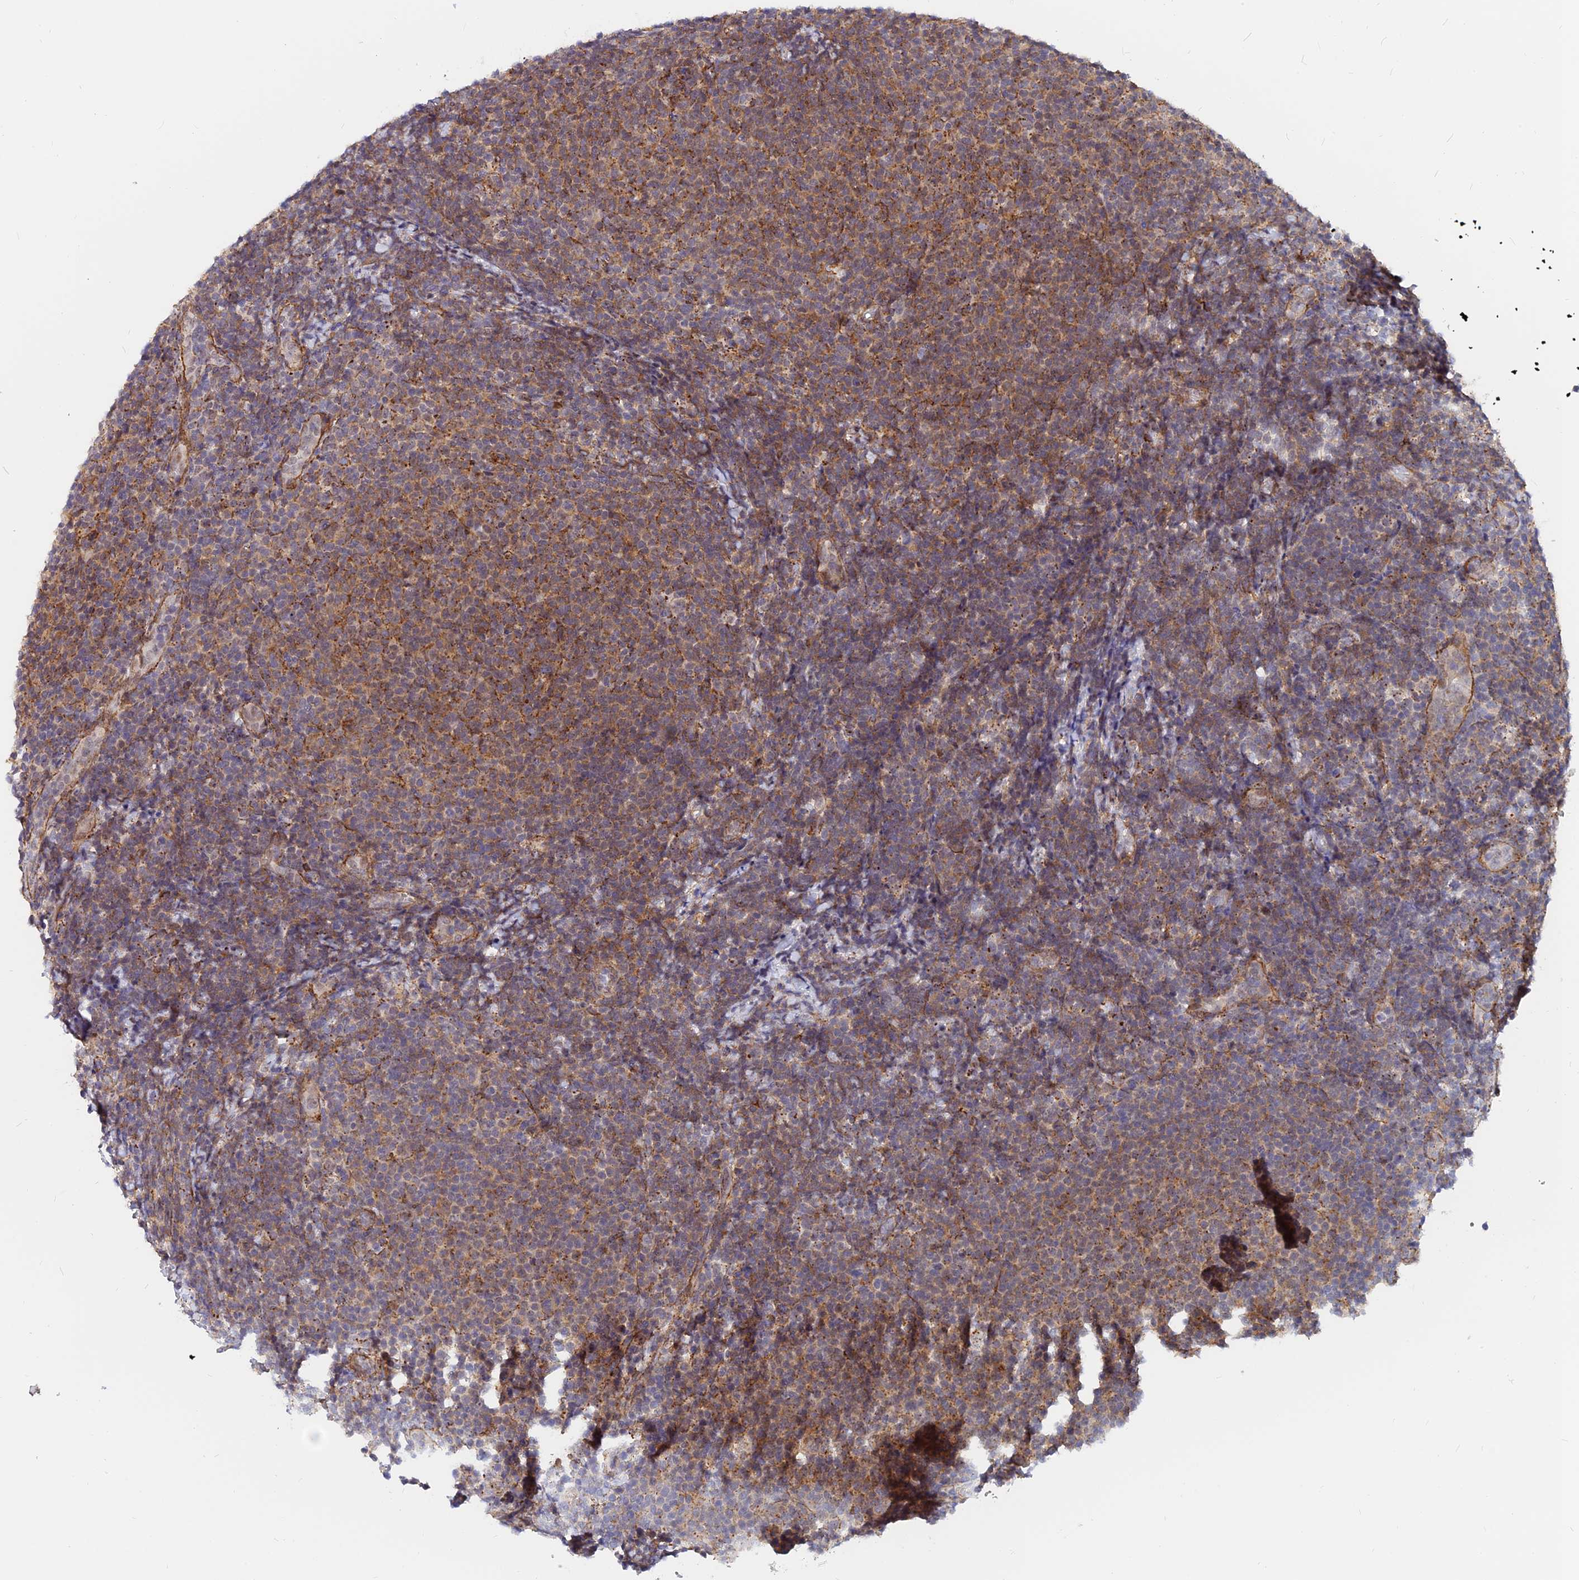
{"staining": {"intensity": "moderate", "quantity": "25%-75%", "location": "cytoplasmic/membranous"}, "tissue": "lymphoma", "cell_type": "Tumor cells", "image_type": "cancer", "snomed": [{"axis": "morphology", "description": "Malignant lymphoma, non-Hodgkin's type, Low grade"}, {"axis": "topography", "description": "Lymph node"}], "caption": "Immunohistochemical staining of lymphoma exhibits moderate cytoplasmic/membranous protein staining in about 25%-75% of tumor cells. The staining was performed using DAB (3,3'-diaminobenzidine) to visualize the protein expression in brown, while the nuclei were stained in blue with hematoxylin (Magnification: 20x).", "gene": "VSTM2L", "patient": {"sex": "male", "age": 66}}